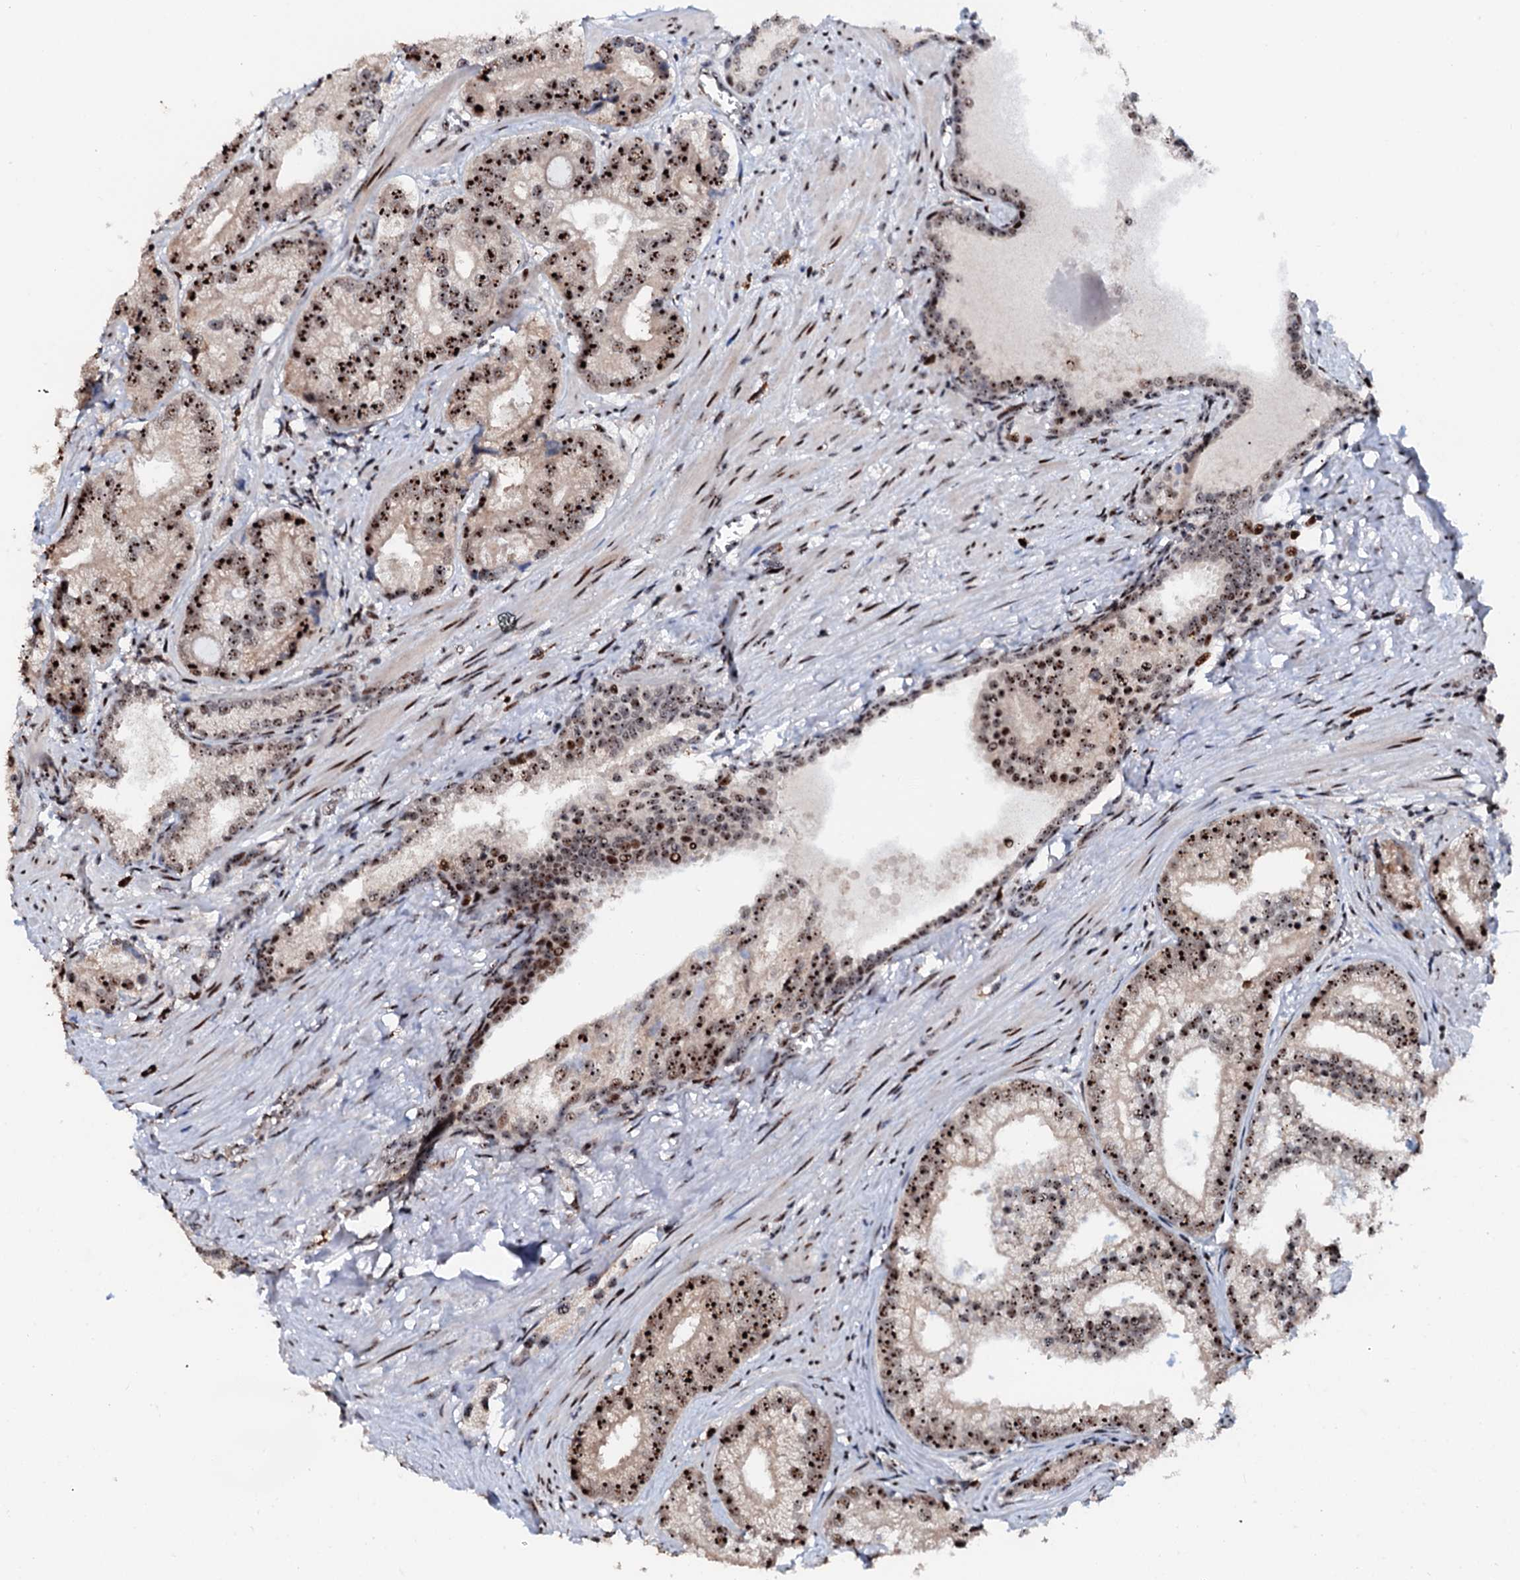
{"staining": {"intensity": "strong", "quantity": ">75%", "location": "nuclear"}, "tissue": "prostate cancer", "cell_type": "Tumor cells", "image_type": "cancer", "snomed": [{"axis": "morphology", "description": "Adenocarcinoma, High grade"}, {"axis": "topography", "description": "Prostate"}], "caption": "Protein expression analysis of human adenocarcinoma (high-grade) (prostate) reveals strong nuclear expression in about >75% of tumor cells.", "gene": "NEUROG3", "patient": {"sex": "male", "age": 75}}